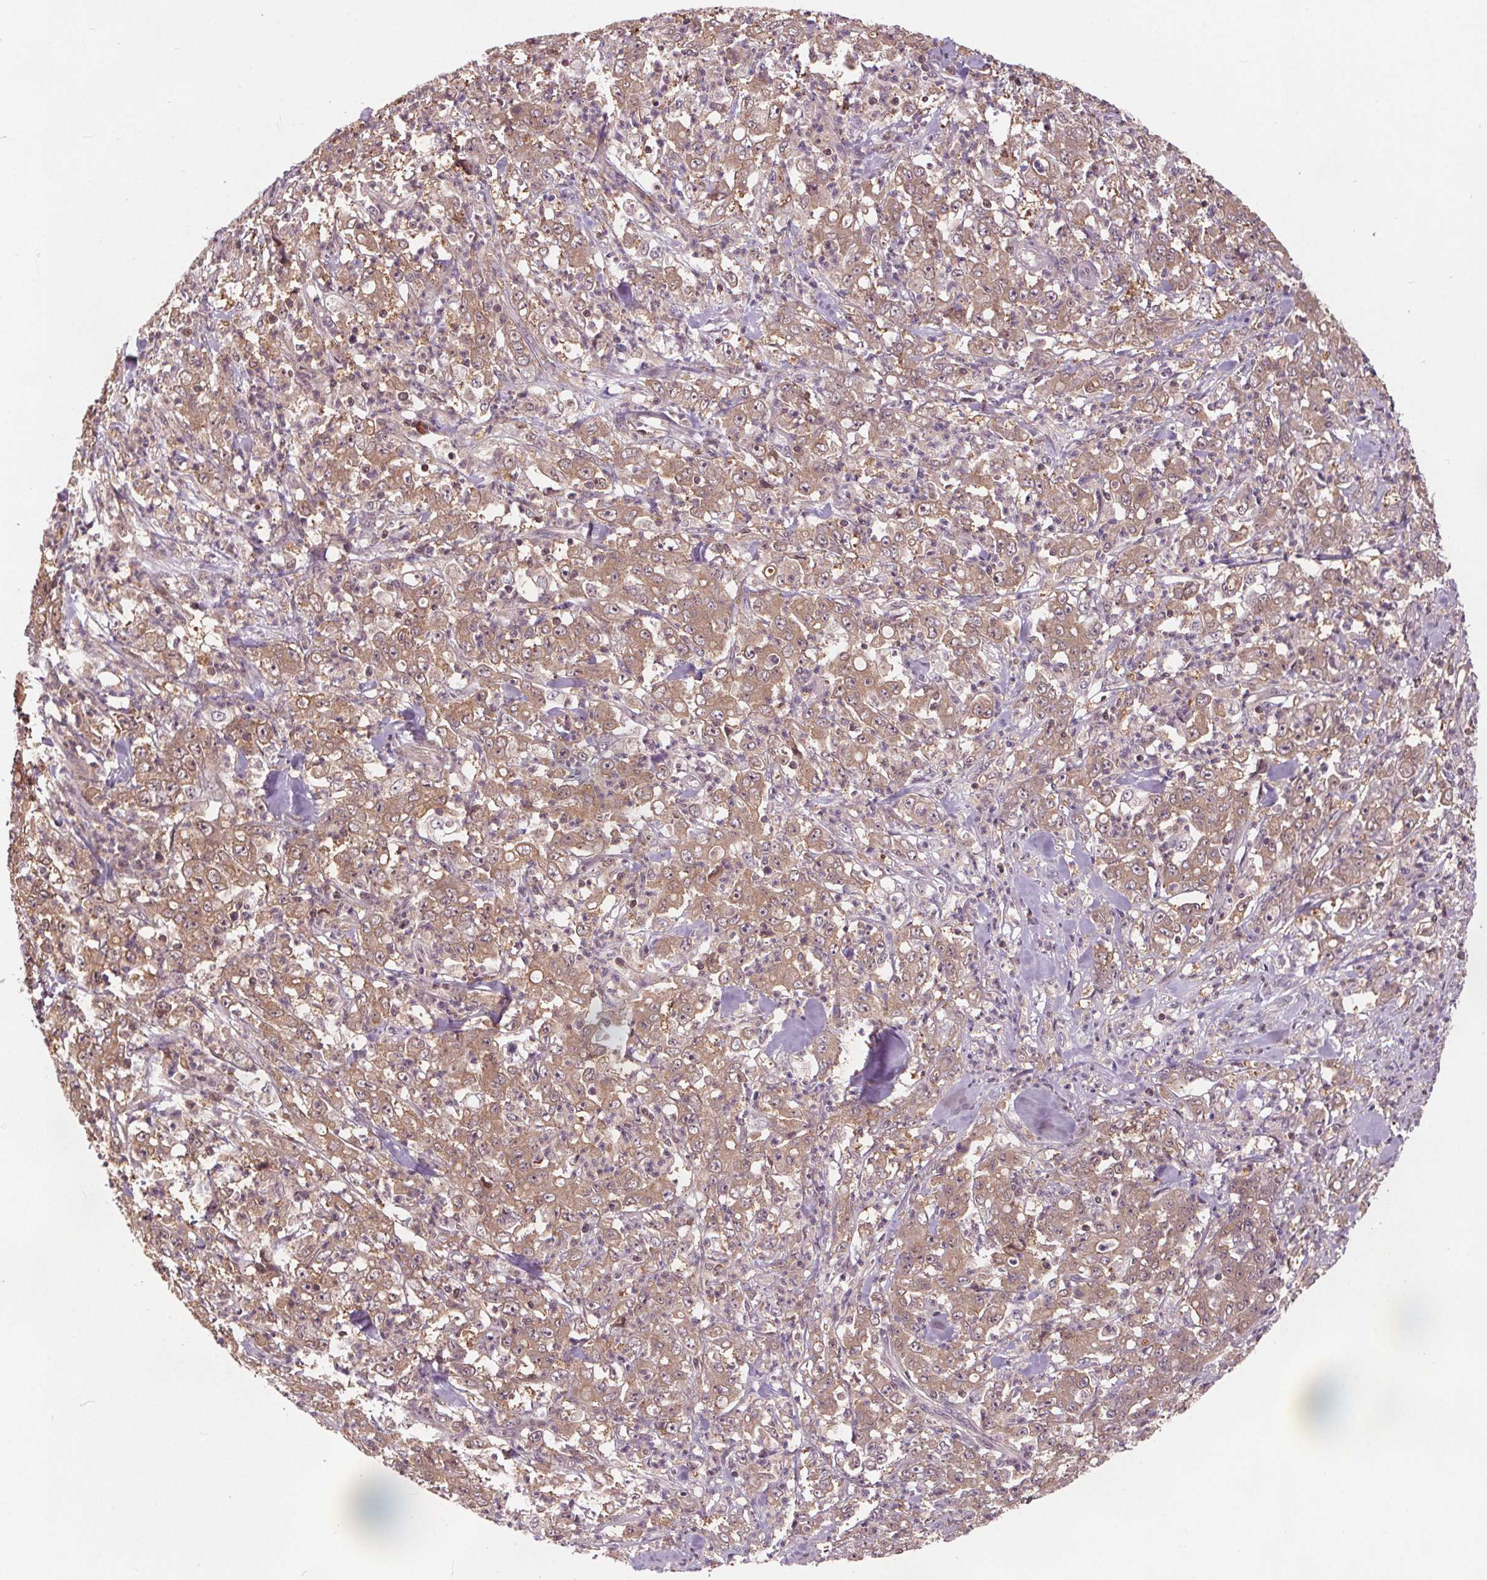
{"staining": {"intensity": "moderate", "quantity": ">75%", "location": "cytoplasmic/membranous"}, "tissue": "stomach cancer", "cell_type": "Tumor cells", "image_type": "cancer", "snomed": [{"axis": "morphology", "description": "Adenocarcinoma, NOS"}, {"axis": "topography", "description": "Stomach, lower"}], "caption": "Protein analysis of stomach cancer (adenocarcinoma) tissue reveals moderate cytoplasmic/membranous staining in approximately >75% of tumor cells. (DAB IHC with brightfield microscopy, high magnification).", "gene": "HIF1AN", "patient": {"sex": "female", "age": 71}}